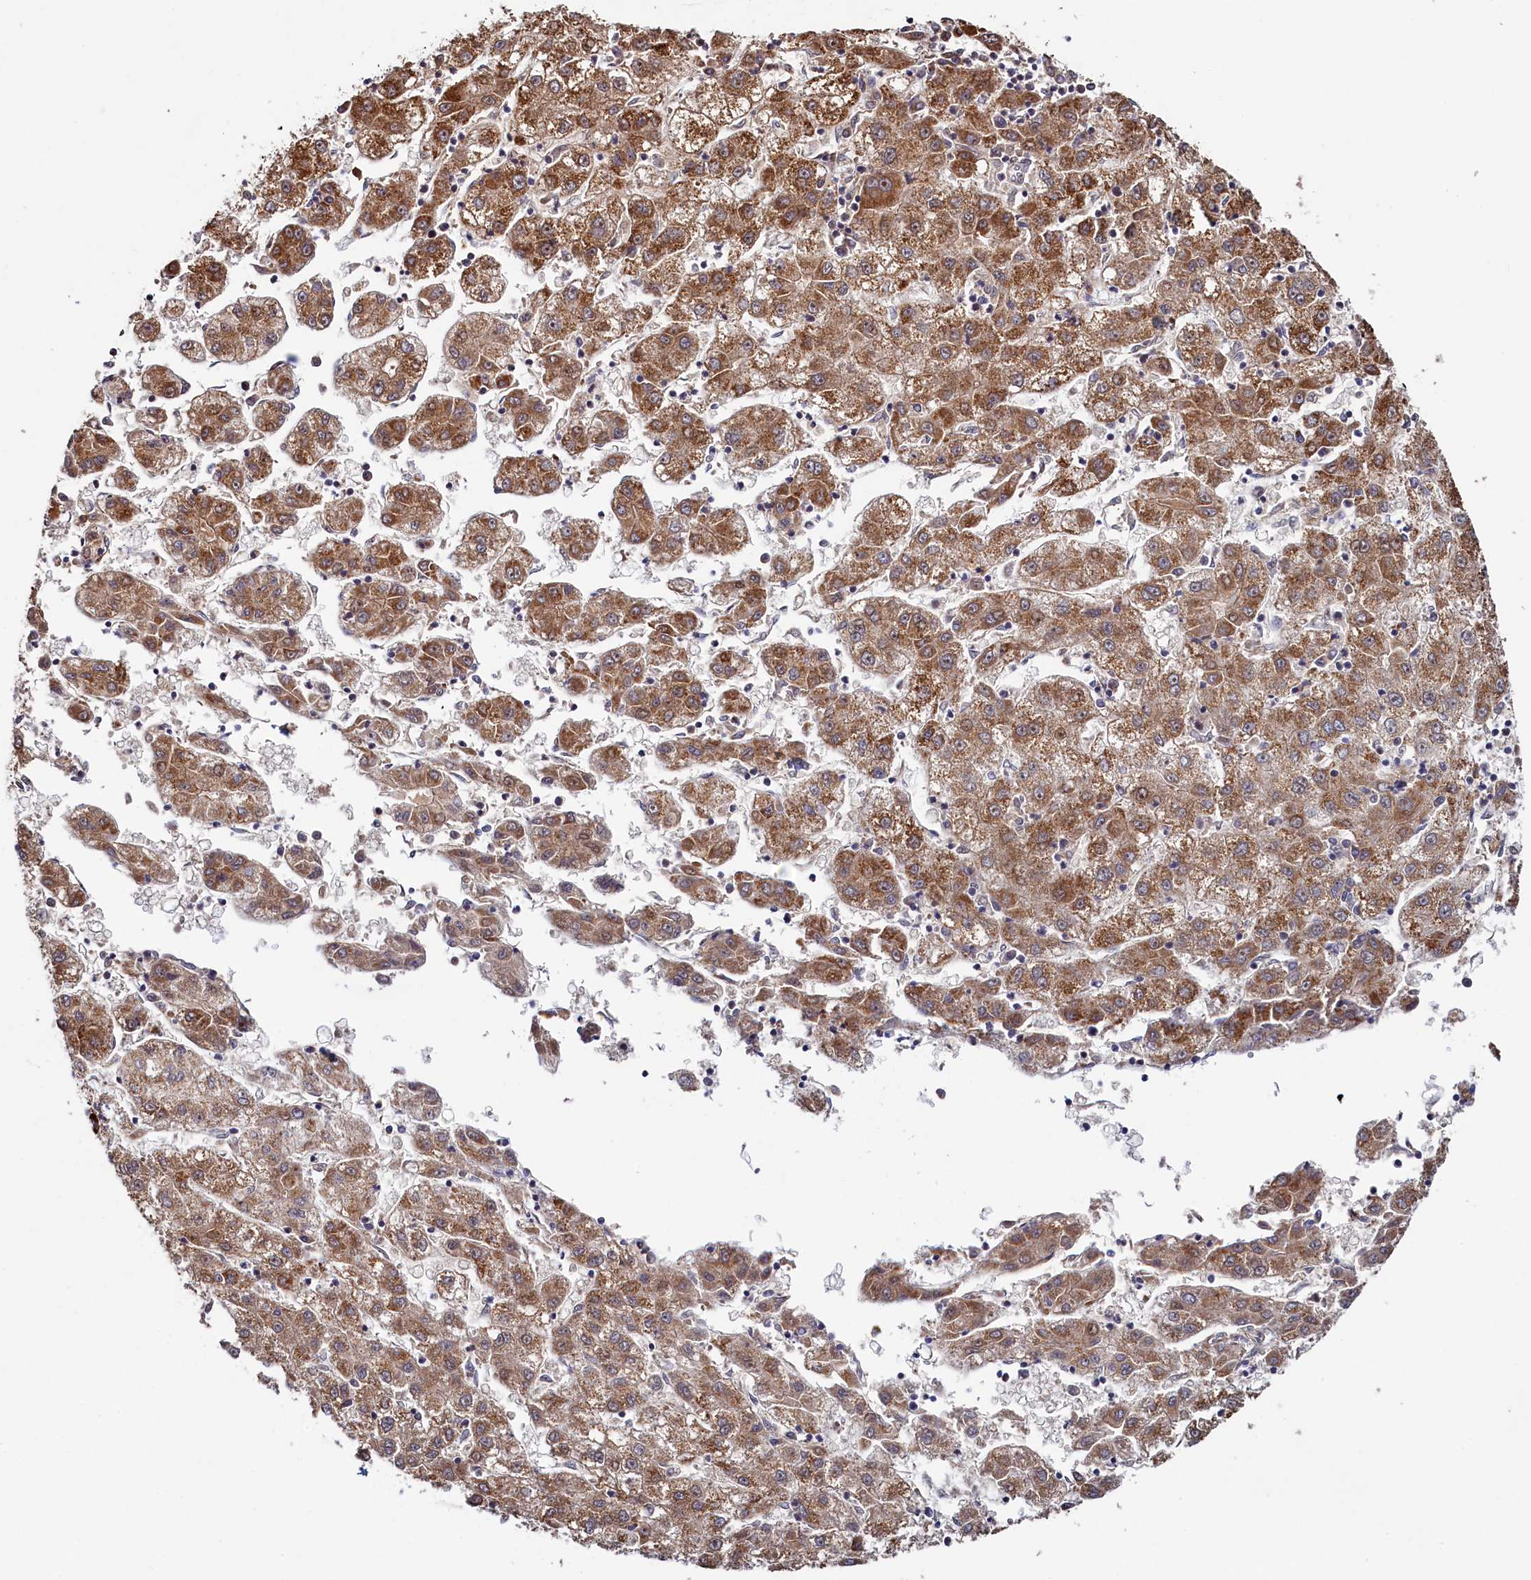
{"staining": {"intensity": "moderate", "quantity": ">75%", "location": "cytoplasmic/membranous"}, "tissue": "liver cancer", "cell_type": "Tumor cells", "image_type": "cancer", "snomed": [{"axis": "morphology", "description": "Carcinoma, Hepatocellular, NOS"}, {"axis": "topography", "description": "Liver"}], "caption": "DAB immunohistochemical staining of liver hepatocellular carcinoma displays moderate cytoplasmic/membranous protein staining in about >75% of tumor cells.", "gene": "PIK3C3", "patient": {"sex": "male", "age": 72}}